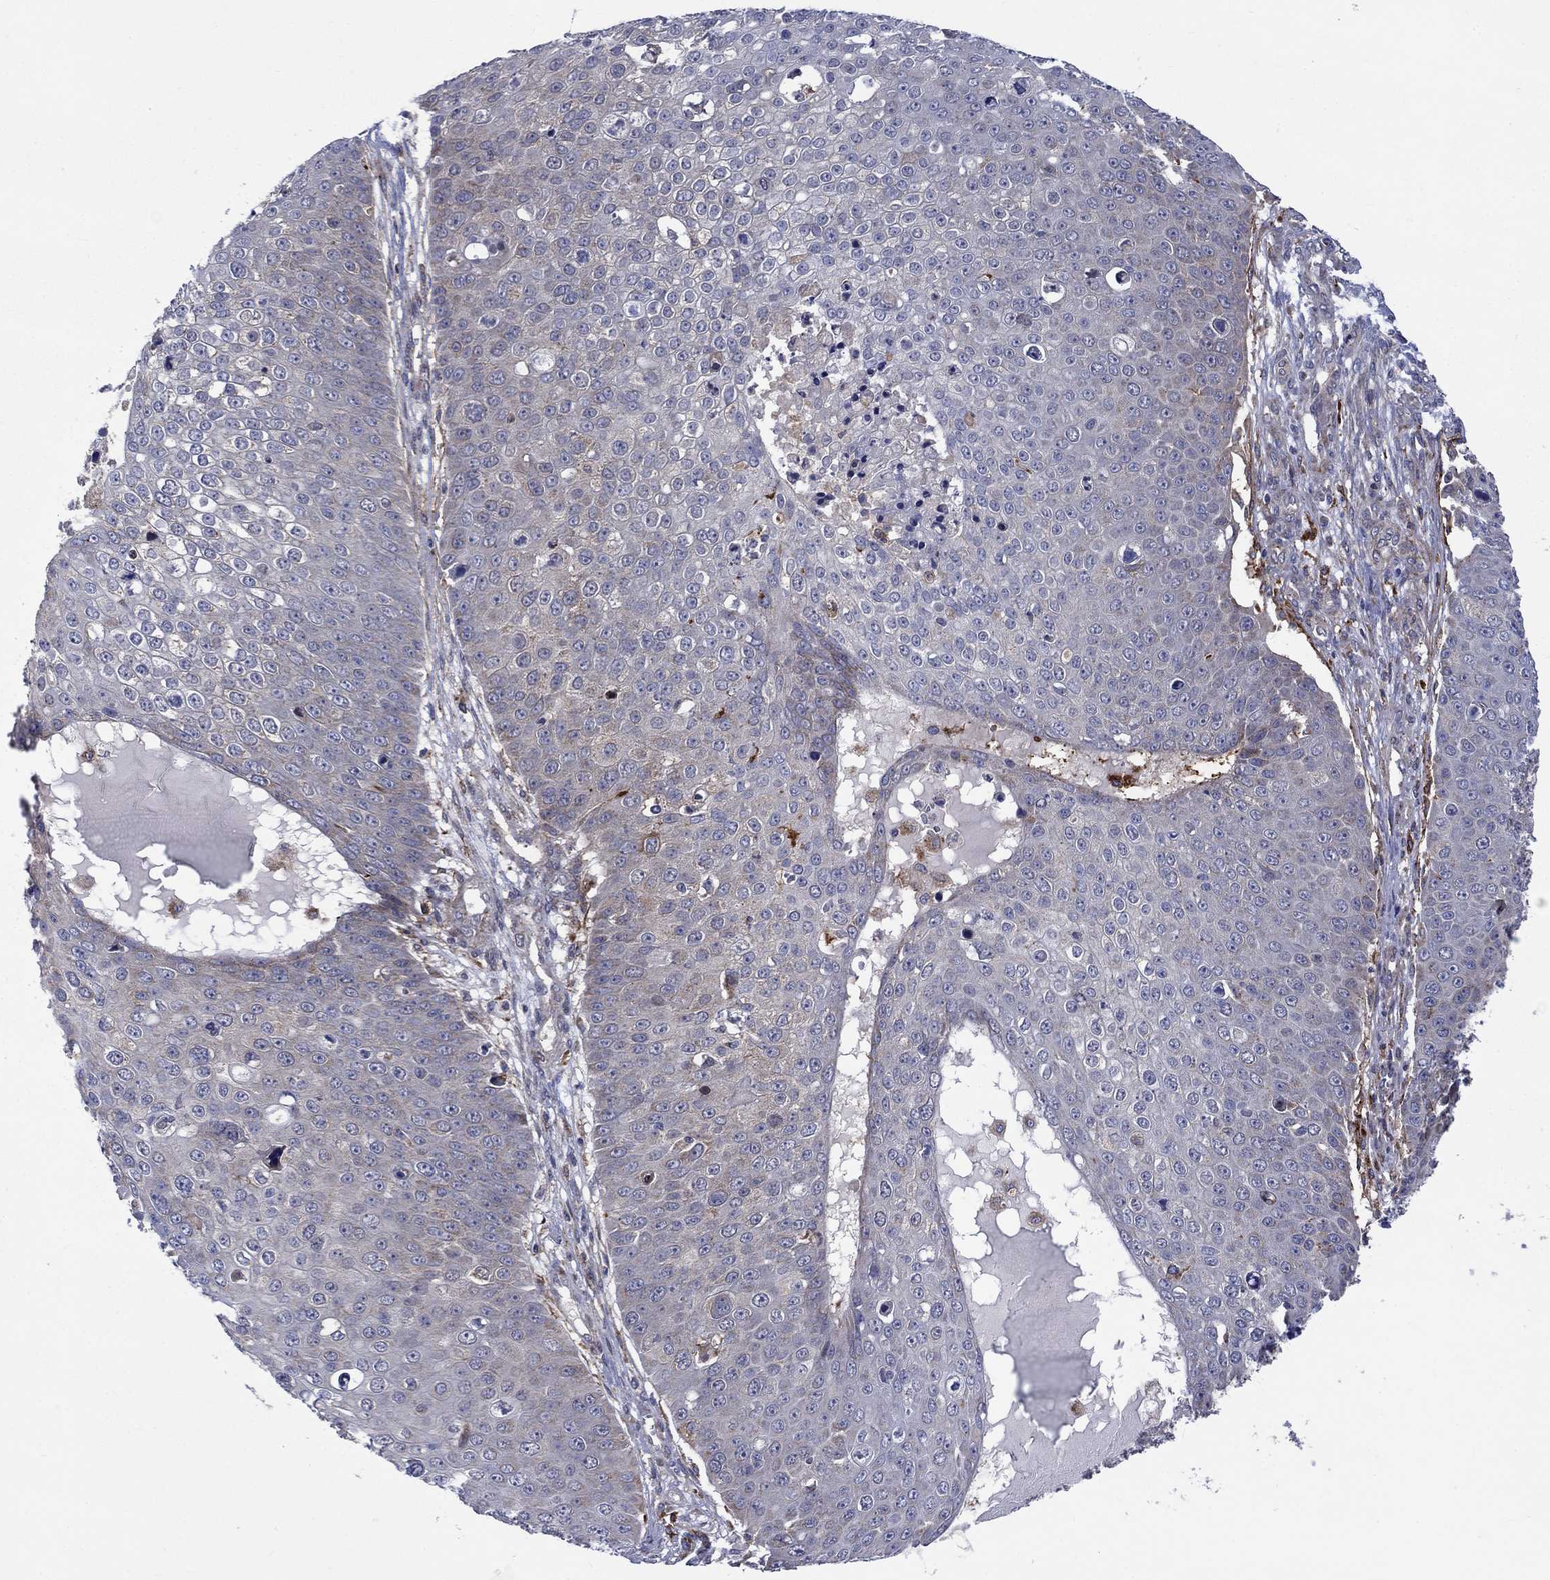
{"staining": {"intensity": "negative", "quantity": "none", "location": "none"}, "tissue": "skin cancer", "cell_type": "Tumor cells", "image_type": "cancer", "snomed": [{"axis": "morphology", "description": "Squamous cell carcinoma, NOS"}, {"axis": "topography", "description": "Skin"}], "caption": "This is an immunohistochemistry histopathology image of skin cancer (squamous cell carcinoma). There is no expression in tumor cells.", "gene": "SLC35F2", "patient": {"sex": "male", "age": 71}}